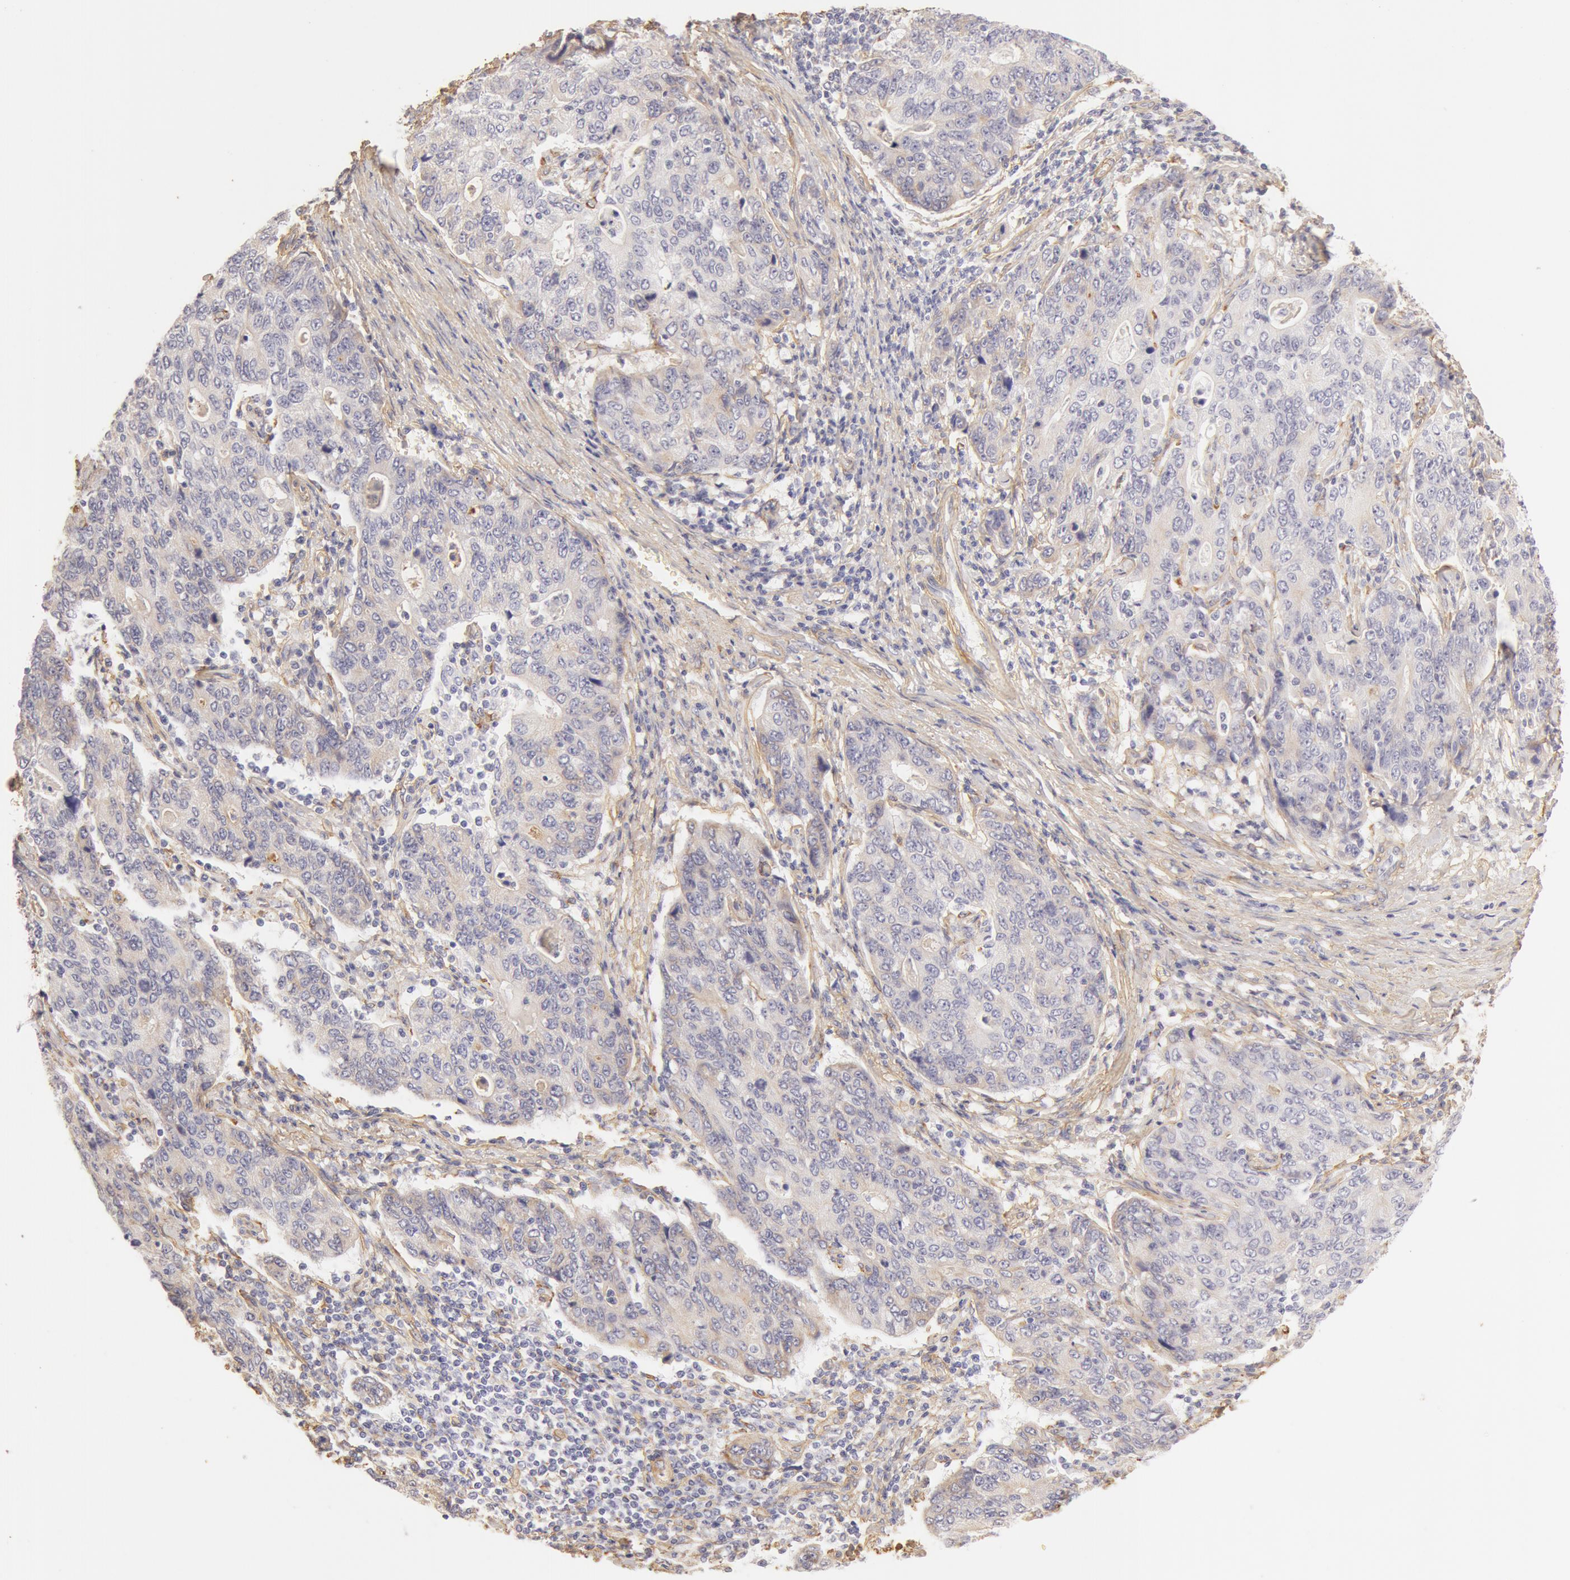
{"staining": {"intensity": "weak", "quantity": "<25%", "location": "cytoplasmic/membranous"}, "tissue": "stomach cancer", "cell_type": "Tumor cells", "image_type": "cancer", "snomed": [{"axis": "morphology", "description": "Adenocarcinoma, NOS"}, {"axis": "topography", "description": "Esophagus"}, {"axis": "topography", "description": "Stomach"}], "caption": "Immunohistochemistry of stomach adenocarcinoma reveals no expression in tumor cells. (DAB immunohistochemistry (IHC) with hematoxylin counter stain).", "gene": "COL4A1", "patient": {"sex": "male", "age": 74}}